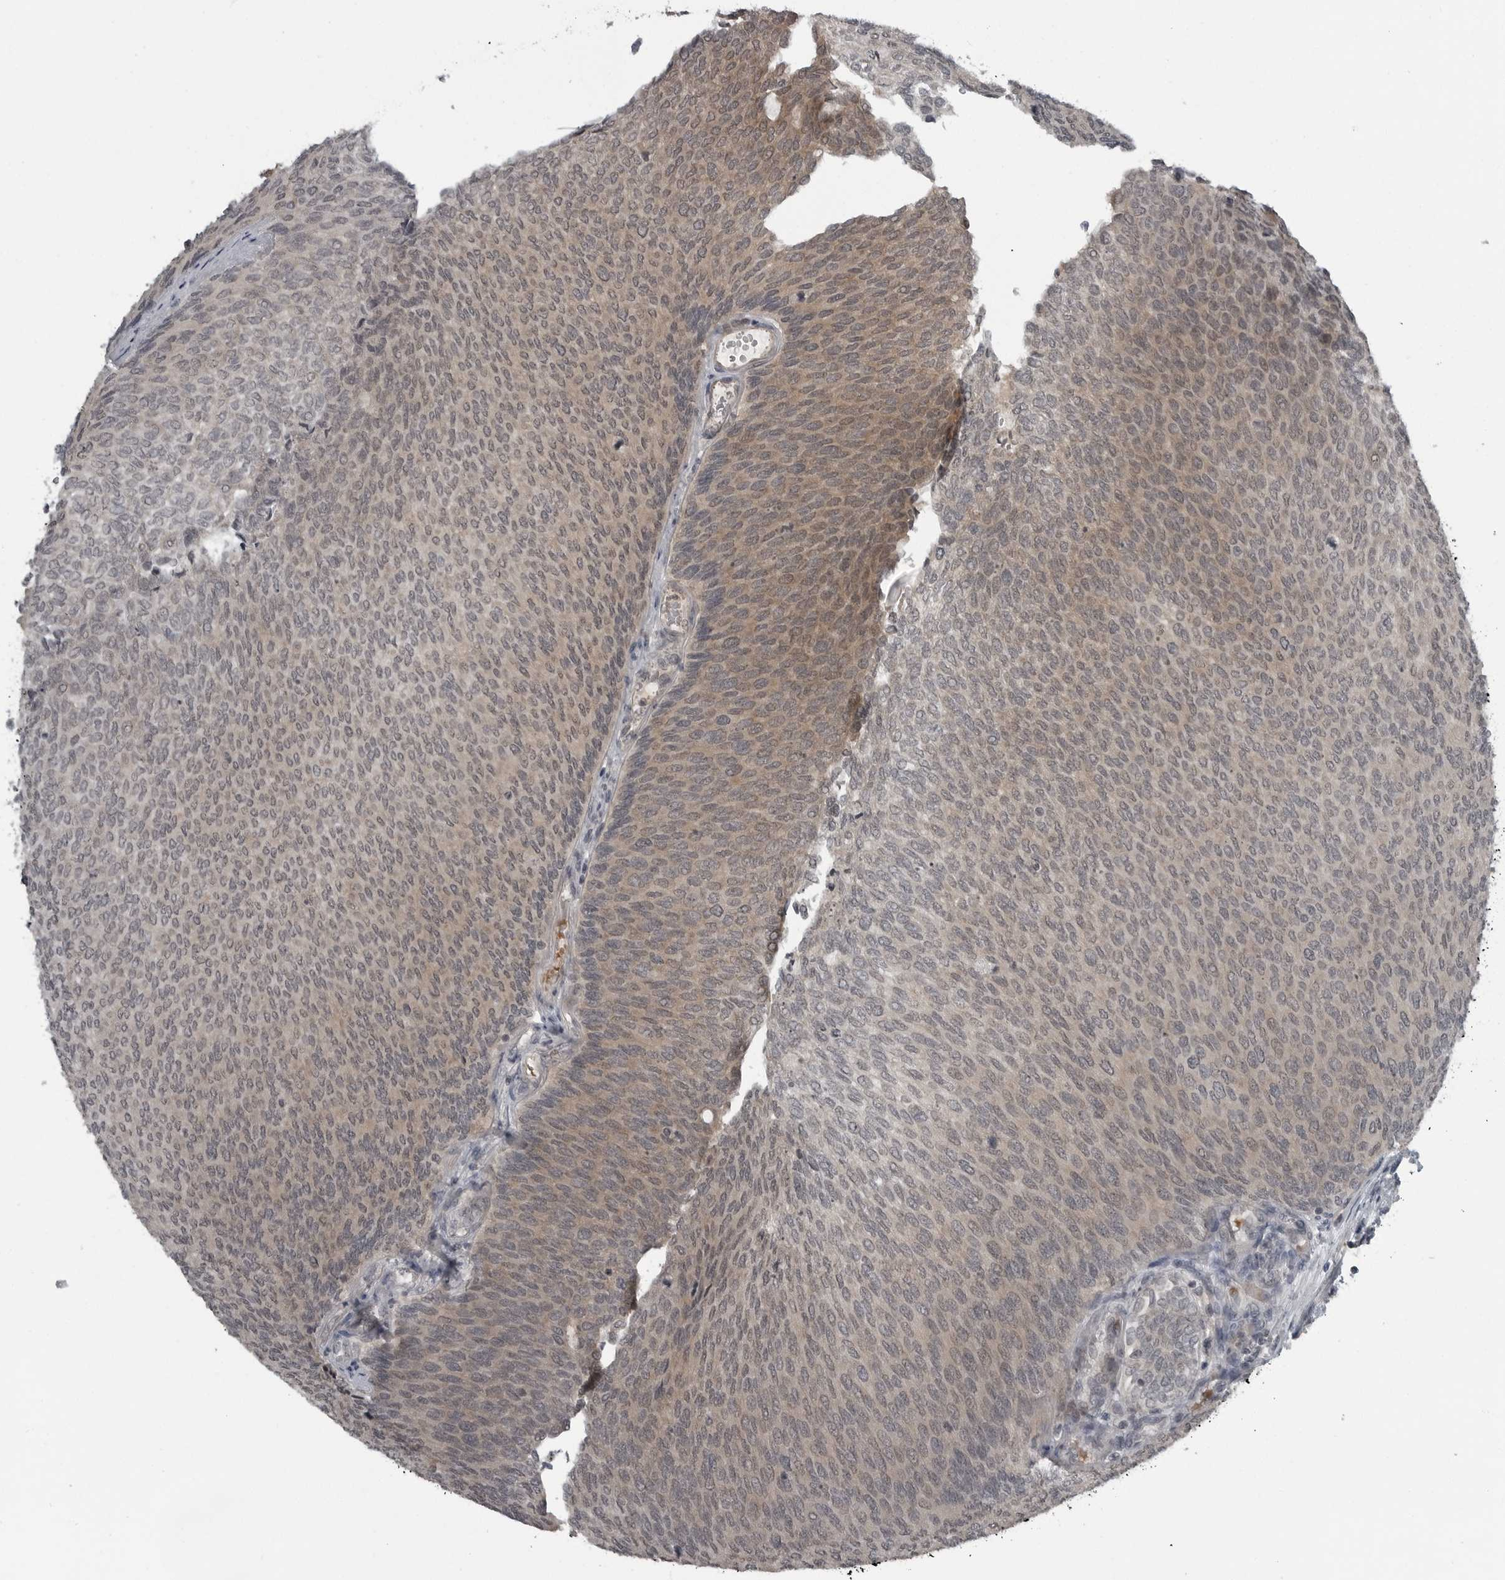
{"staining": {"intensity": "moderate", "quantity": ">75%", "location": "cytoplasmic/membranous,nuclear"}, "tissue": "urothelial cancer", "cell_type": "Tumor cells", "image_type": "cancer", "snomed": [{"axis": "morphology", "description": "Urothelial carcinoma, Low grade"}, {"axis": "topography", "description": "Urinary bladder"}], "caption": "IHC micrograph of human urothelial carcinoma (low-grade) stained for a protein (brown), which reveals medium levels of moderate cytoplasmic/membranous and nuclear expression in about >75% of tumor cells.", "gene": "GAK", "patient": {"sex": "female", "age": 79}}